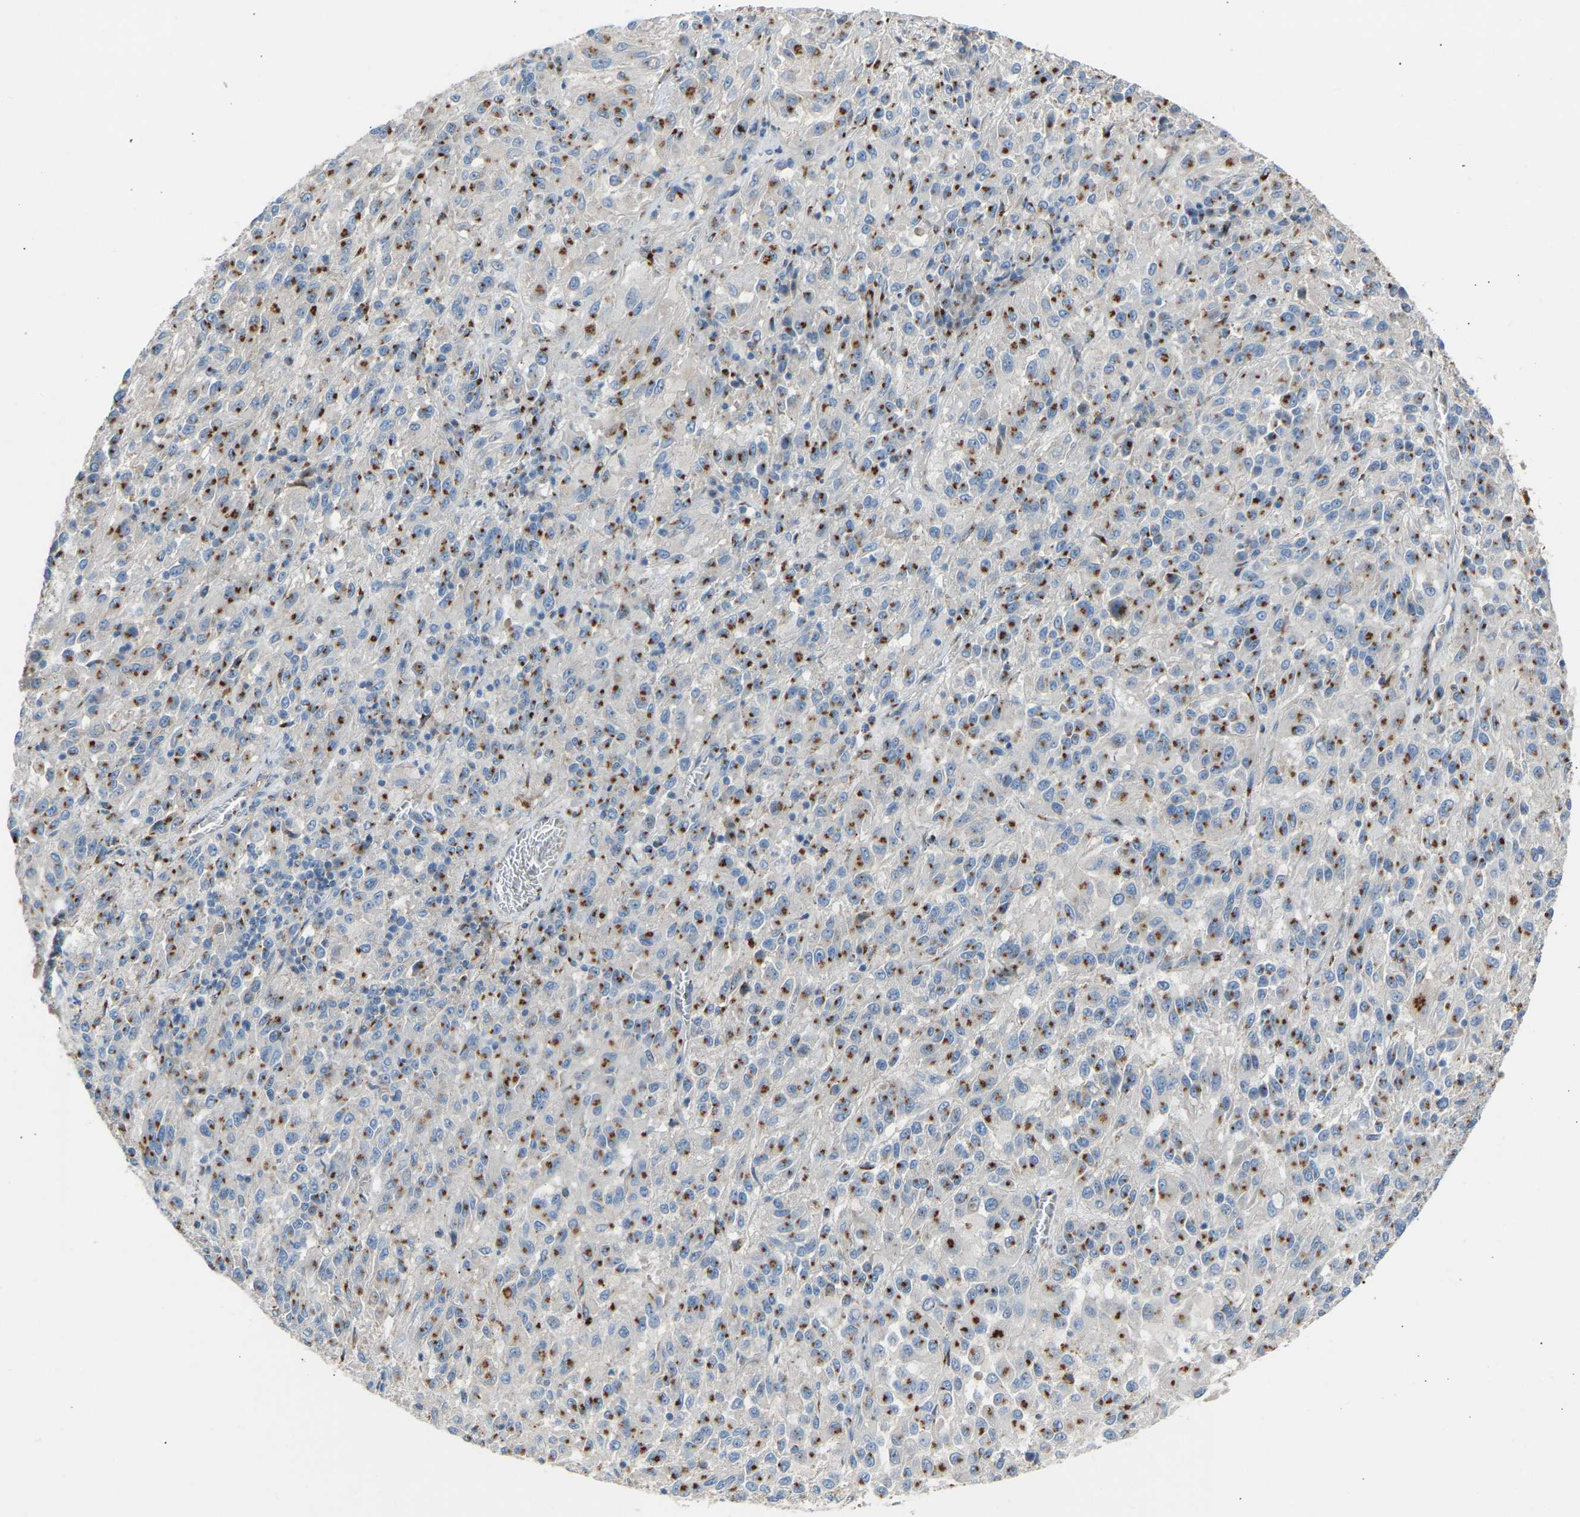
{"staining": {"intensity": "moderate", "quantity": ">75%", "location": "cytoplasmic/membranous"}, "tissue": "melanoma", "cell_type": "Tumor cells", "image_type": "cancer", "snomed": [{"axis": "morphology", "description": "Malignant melanoma, Metastatic site"}, {"axis": "topography", "description": "Lung"}], "caption": "The histopathology image reveals immunohistochemical staining of melanoma. There is moderate cytoplasmic/membranous staining is seen in approximately >75% of tumor cells.", "gene": "CYREN", "patient": {"sex": "male", "age": 64}}